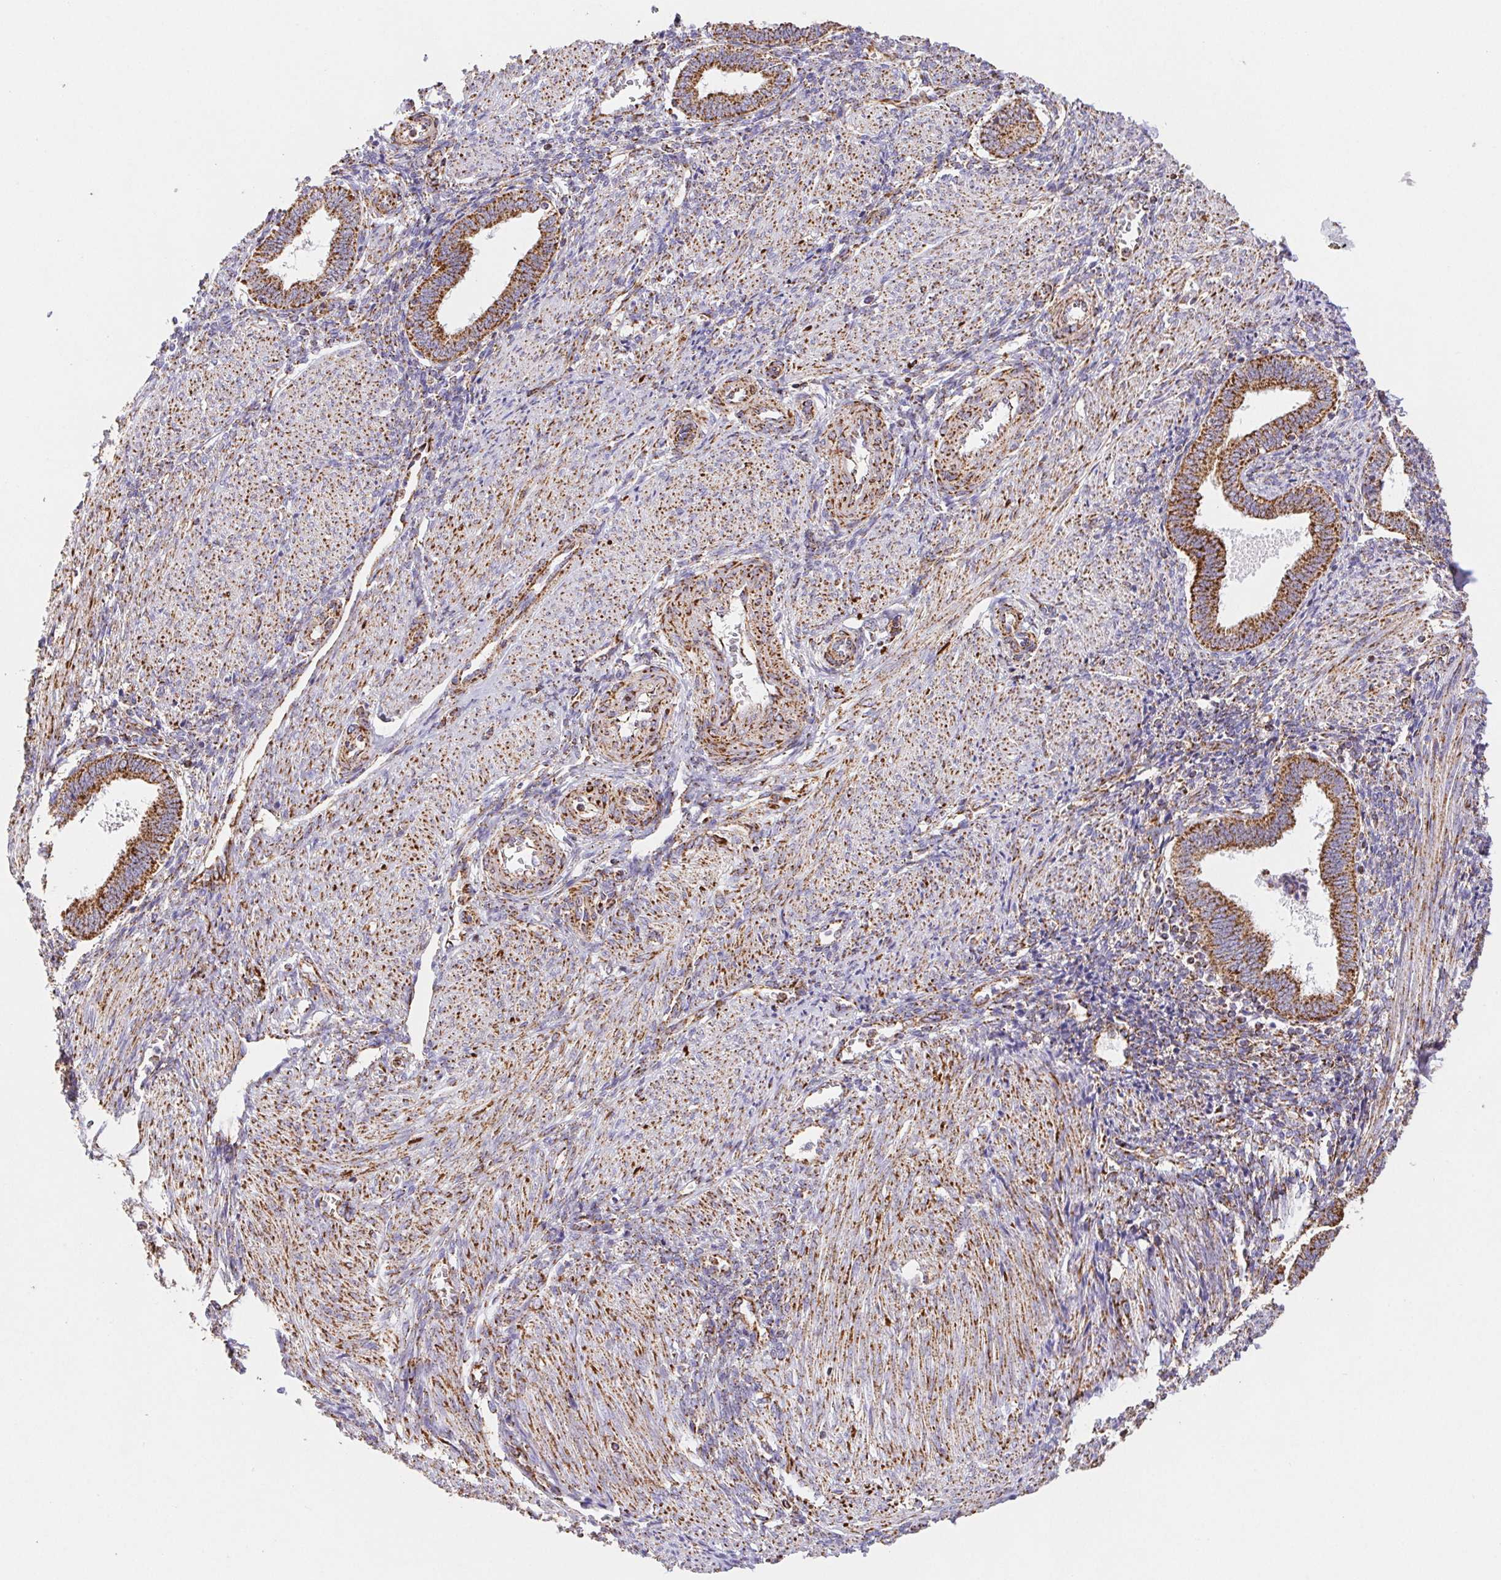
{"staining": {"intensity": "moderate", "quantity": ">75%", "location": "cytoplasmic/membranous"}, "tissue": "endometrium", "cell_type": "Cells in endometrial stroma", "image_type": "normal", "snomed": [{"axis": "morphology", "description": "Normal tissue, NOS"}, {"axis": "topography", "description": "Endometrium"}], "caption": "This is an image of IHC staining of benign endometrium, which shows moderate staining in the cytoplasmic/membranous of cells in endometrial stroma.", "gene": "NIPSNAP2", "patient": {"sex": "female", "age": 42}}